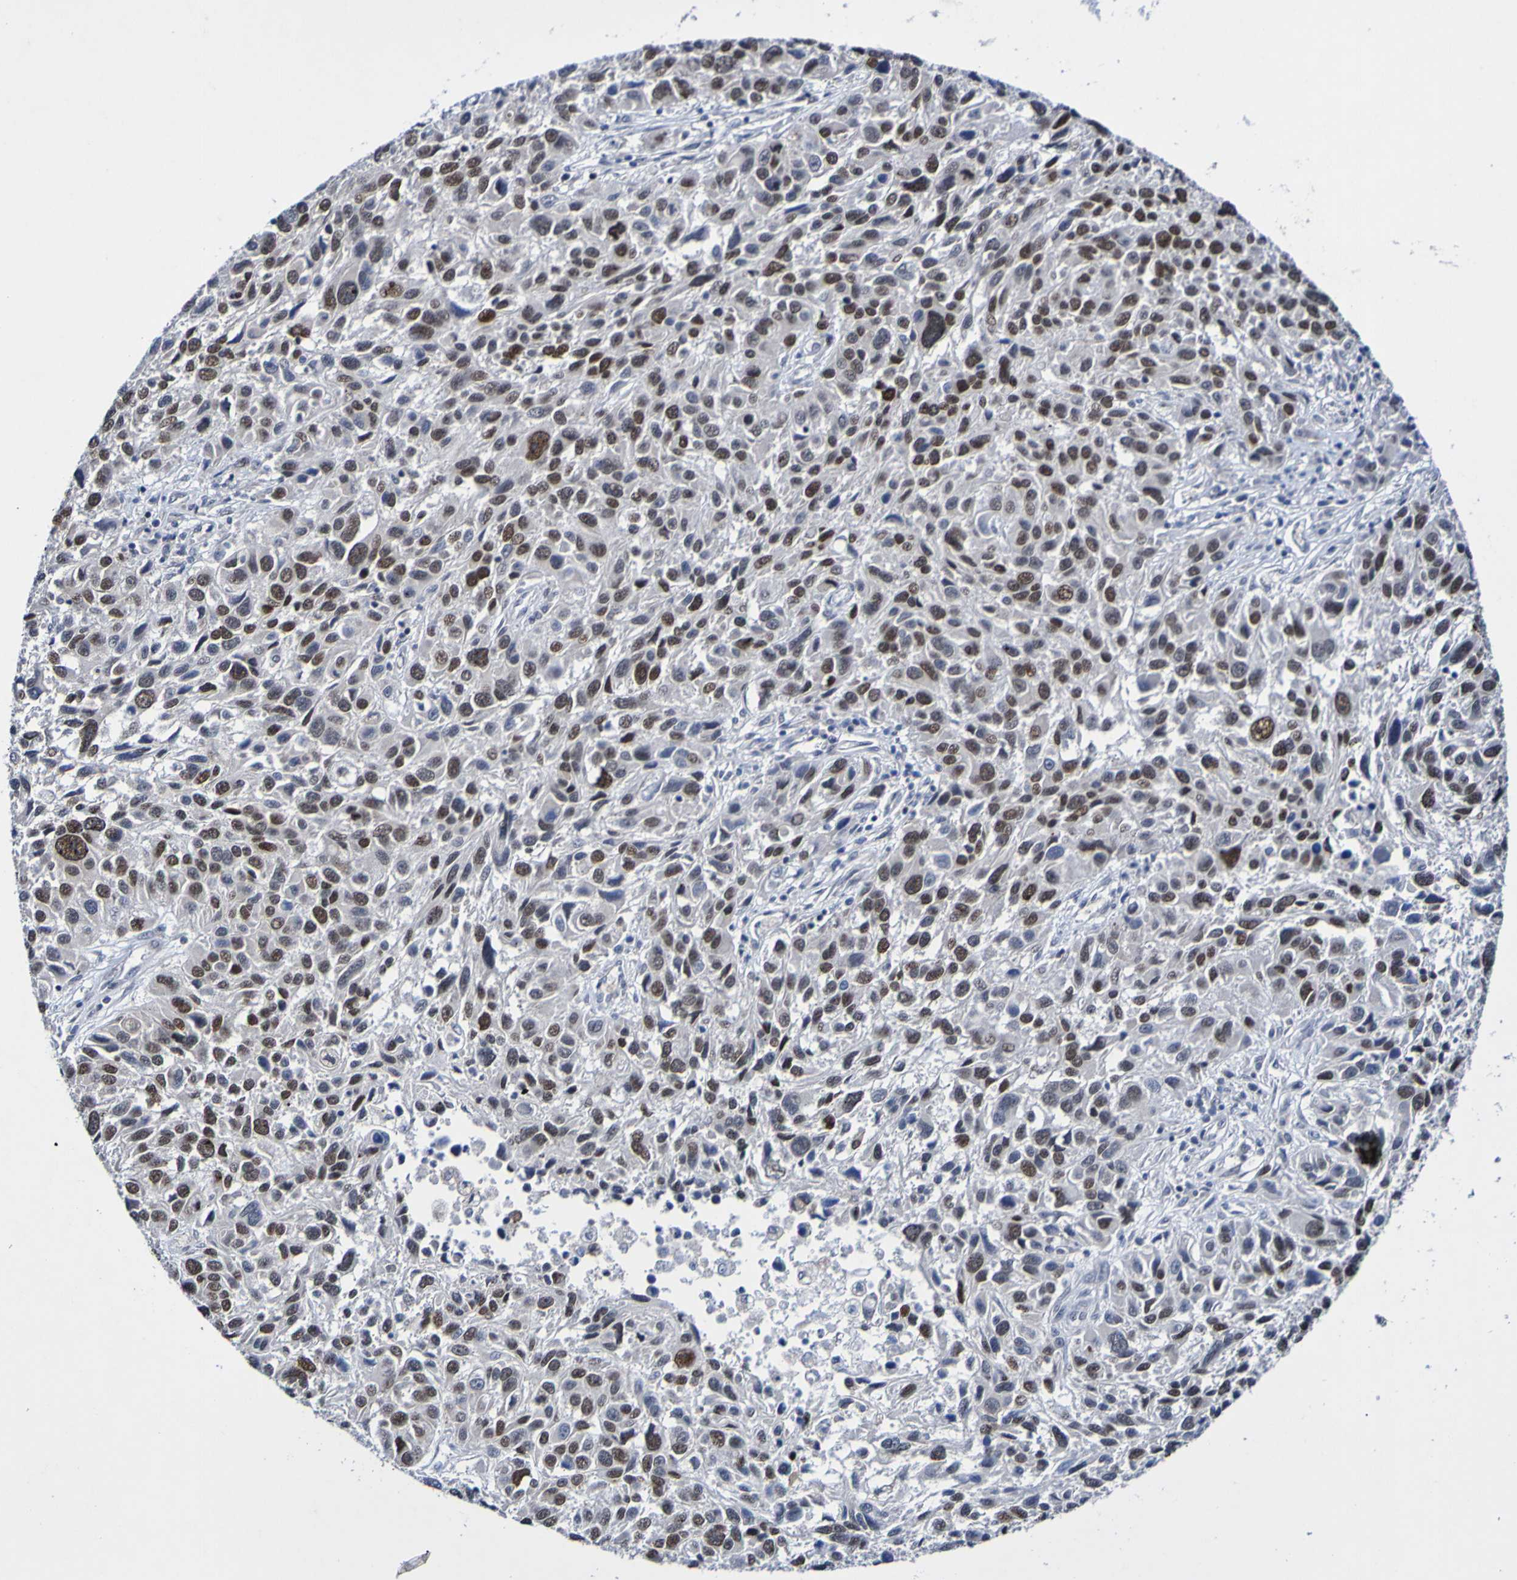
{"staining": {"intensity": "moderate", "quantity": "25%-75%", "location": "nuclear"}, "tissue": "melanoma", "cell_type": "Tumor cells", "image_type": "cancer", "snomed": [{"axis": "morphology", "description": "Malignant melanoma, NOS"}, {"axis": "topography", "description": "Skin"}], "caption": "An immunohistochemistry micrograph of tumor tissue is shown. Protein staining in brown highlights moderate nuclear positivity in malignant melanoma within tumor cells.", "gene": "PCGF1", "patient": {"sex": "male", "age": 53}}